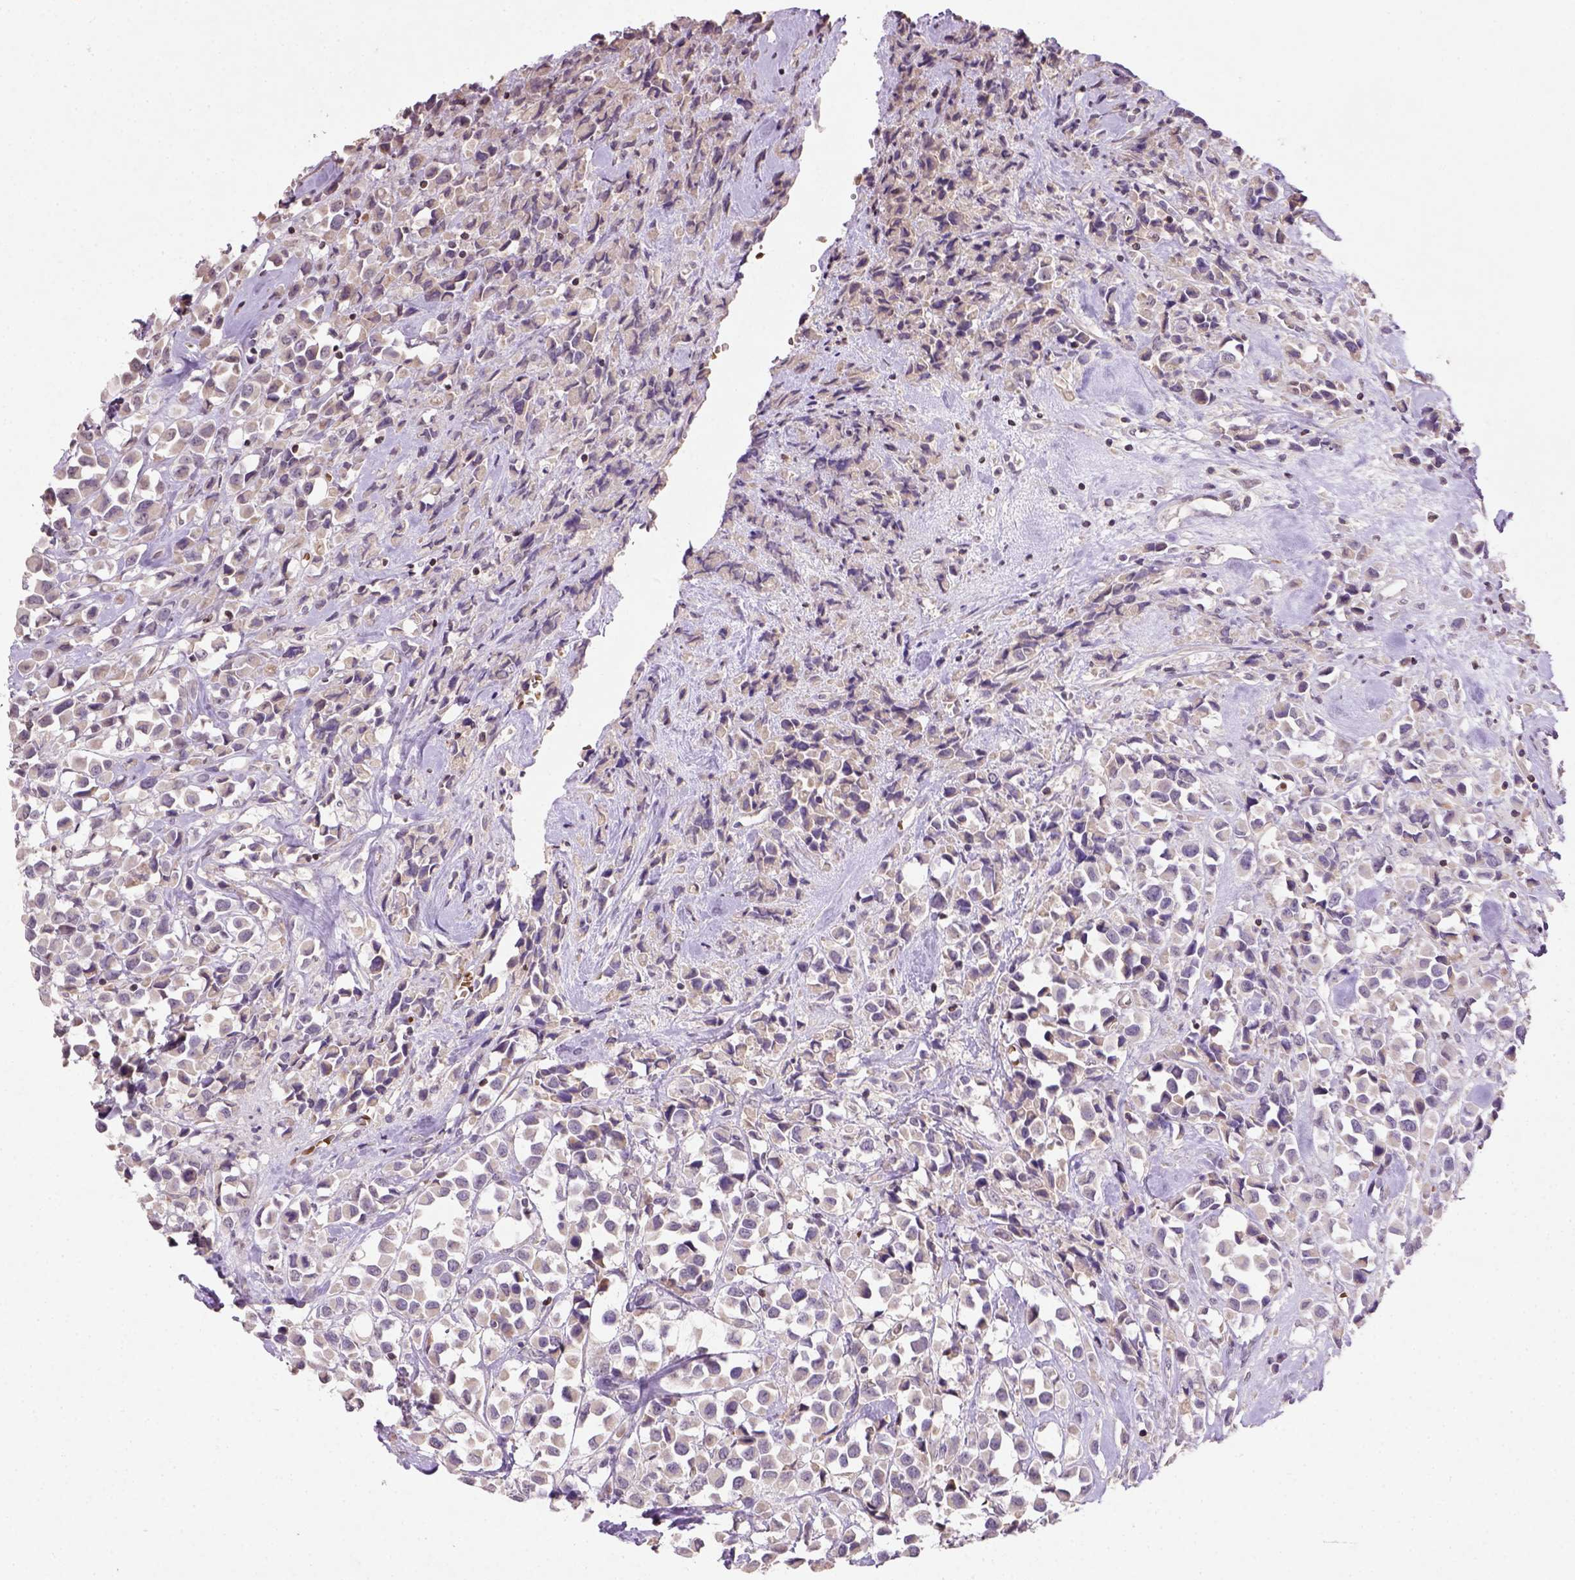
{"staining": {"intensity": "negative", "quantity": "none", "location": "none"}, "tissue": "breast cancer", "cell_type": "Tumor cells", "image_type": "cancer", "snomed": [{"axis": "morphology", "description": "Duct carcinoma"}, {"axis": "topography", "description": "Breast"}], "caption": "Tumor cells are negative for brown protein staining in breast cancer (invasive ductal carcinoma). Nuclei are stained in blue.", "gene": "NUDT3", "patient": {"sex": "female", "age": 61}}